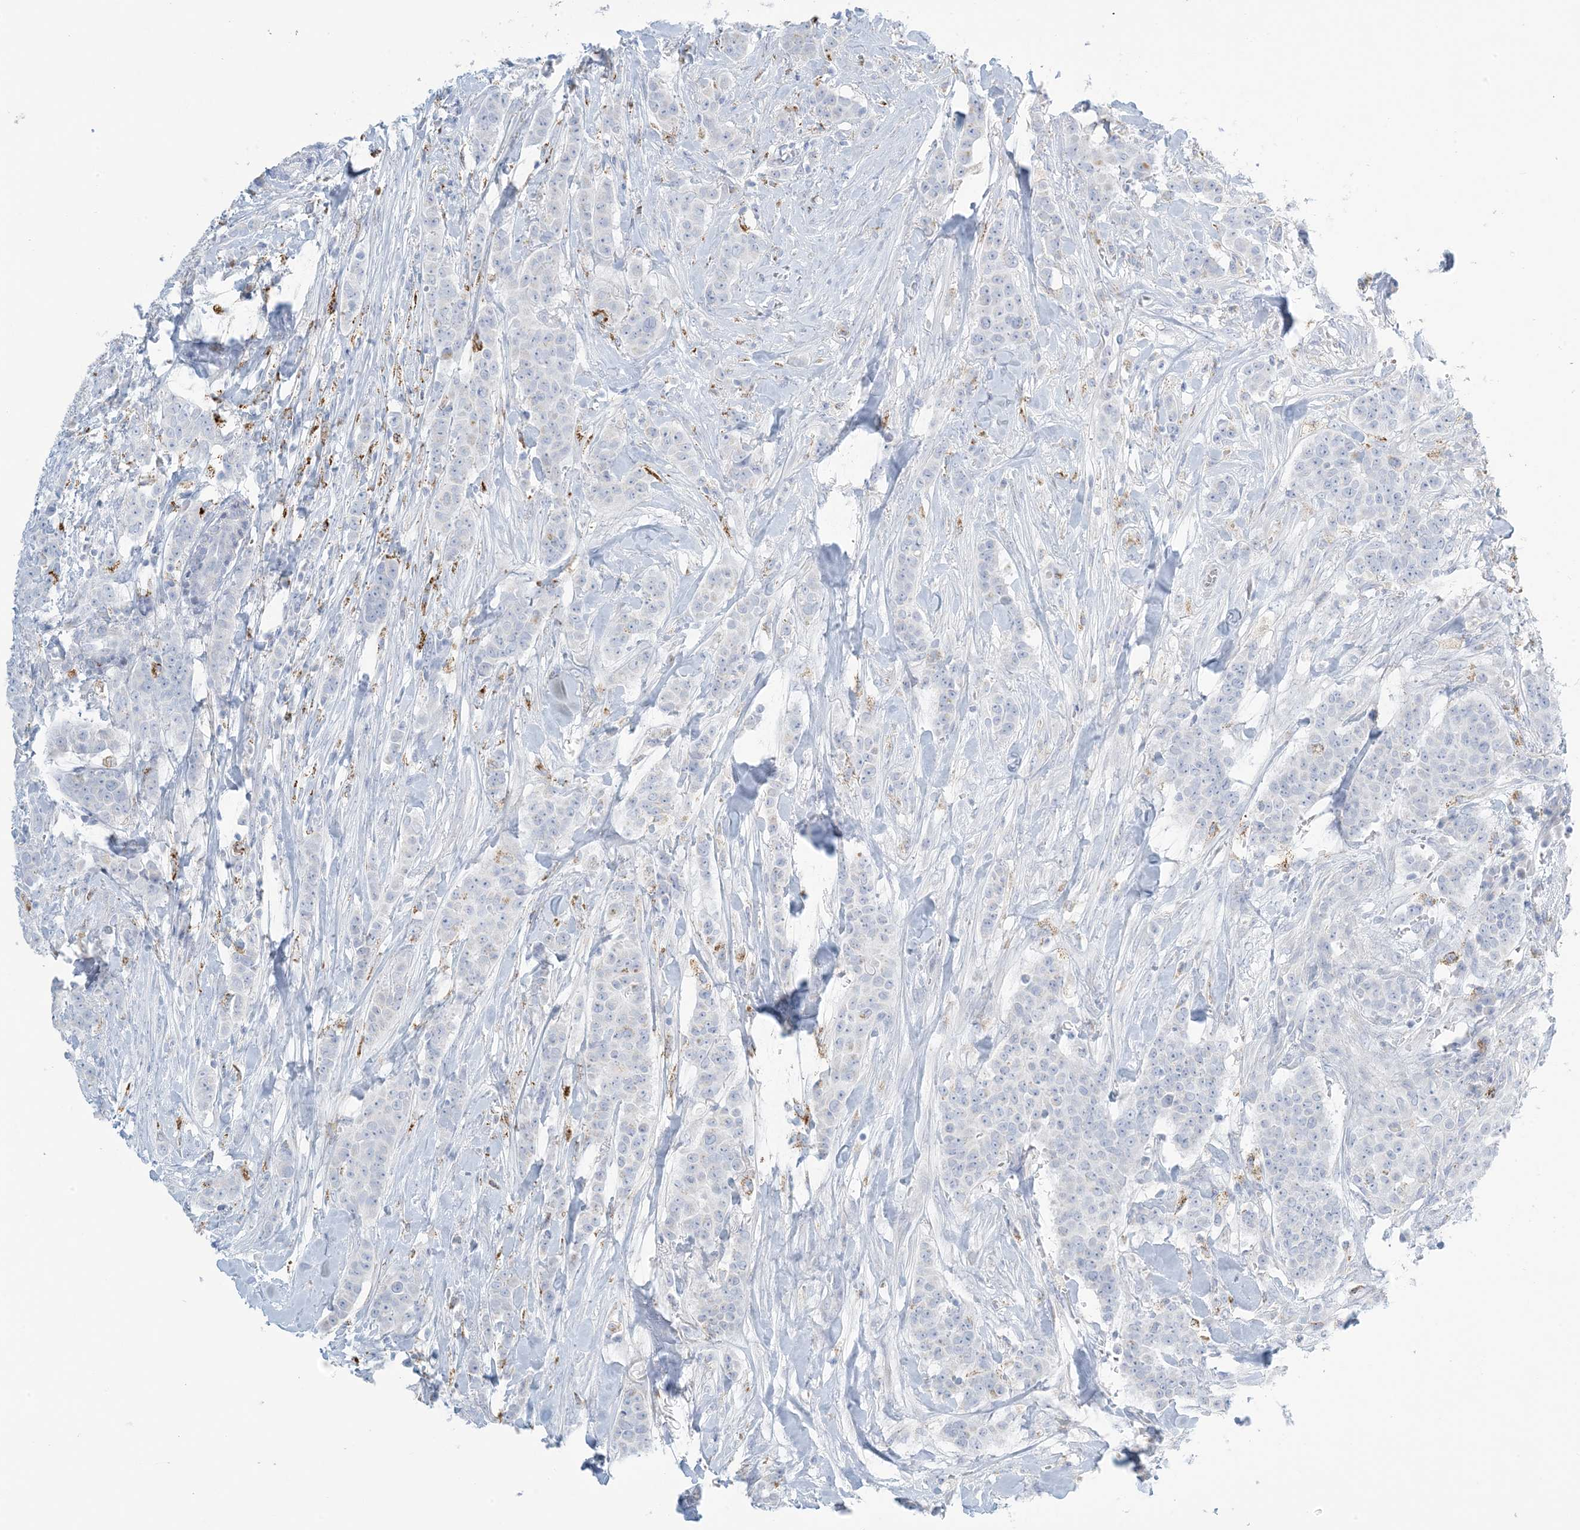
{"staining": {"intensity": "negative", "quantity": "none", "location": "none"}, "tissue": "breast cancer", "cell_type": "Tumor cells", "image_type": "cancer", "snomed": [{"axis": "morphology", "description": "Duct carcinoma"}, {"axis": "topography", "description": "Breast"}], "caption": "IHC of human invasive ductal carcinoma (breast) demonstrates no staining in tumor cells.", "gene": "ZDHHC4", "patient": {"sex": "female", "age": 40}}